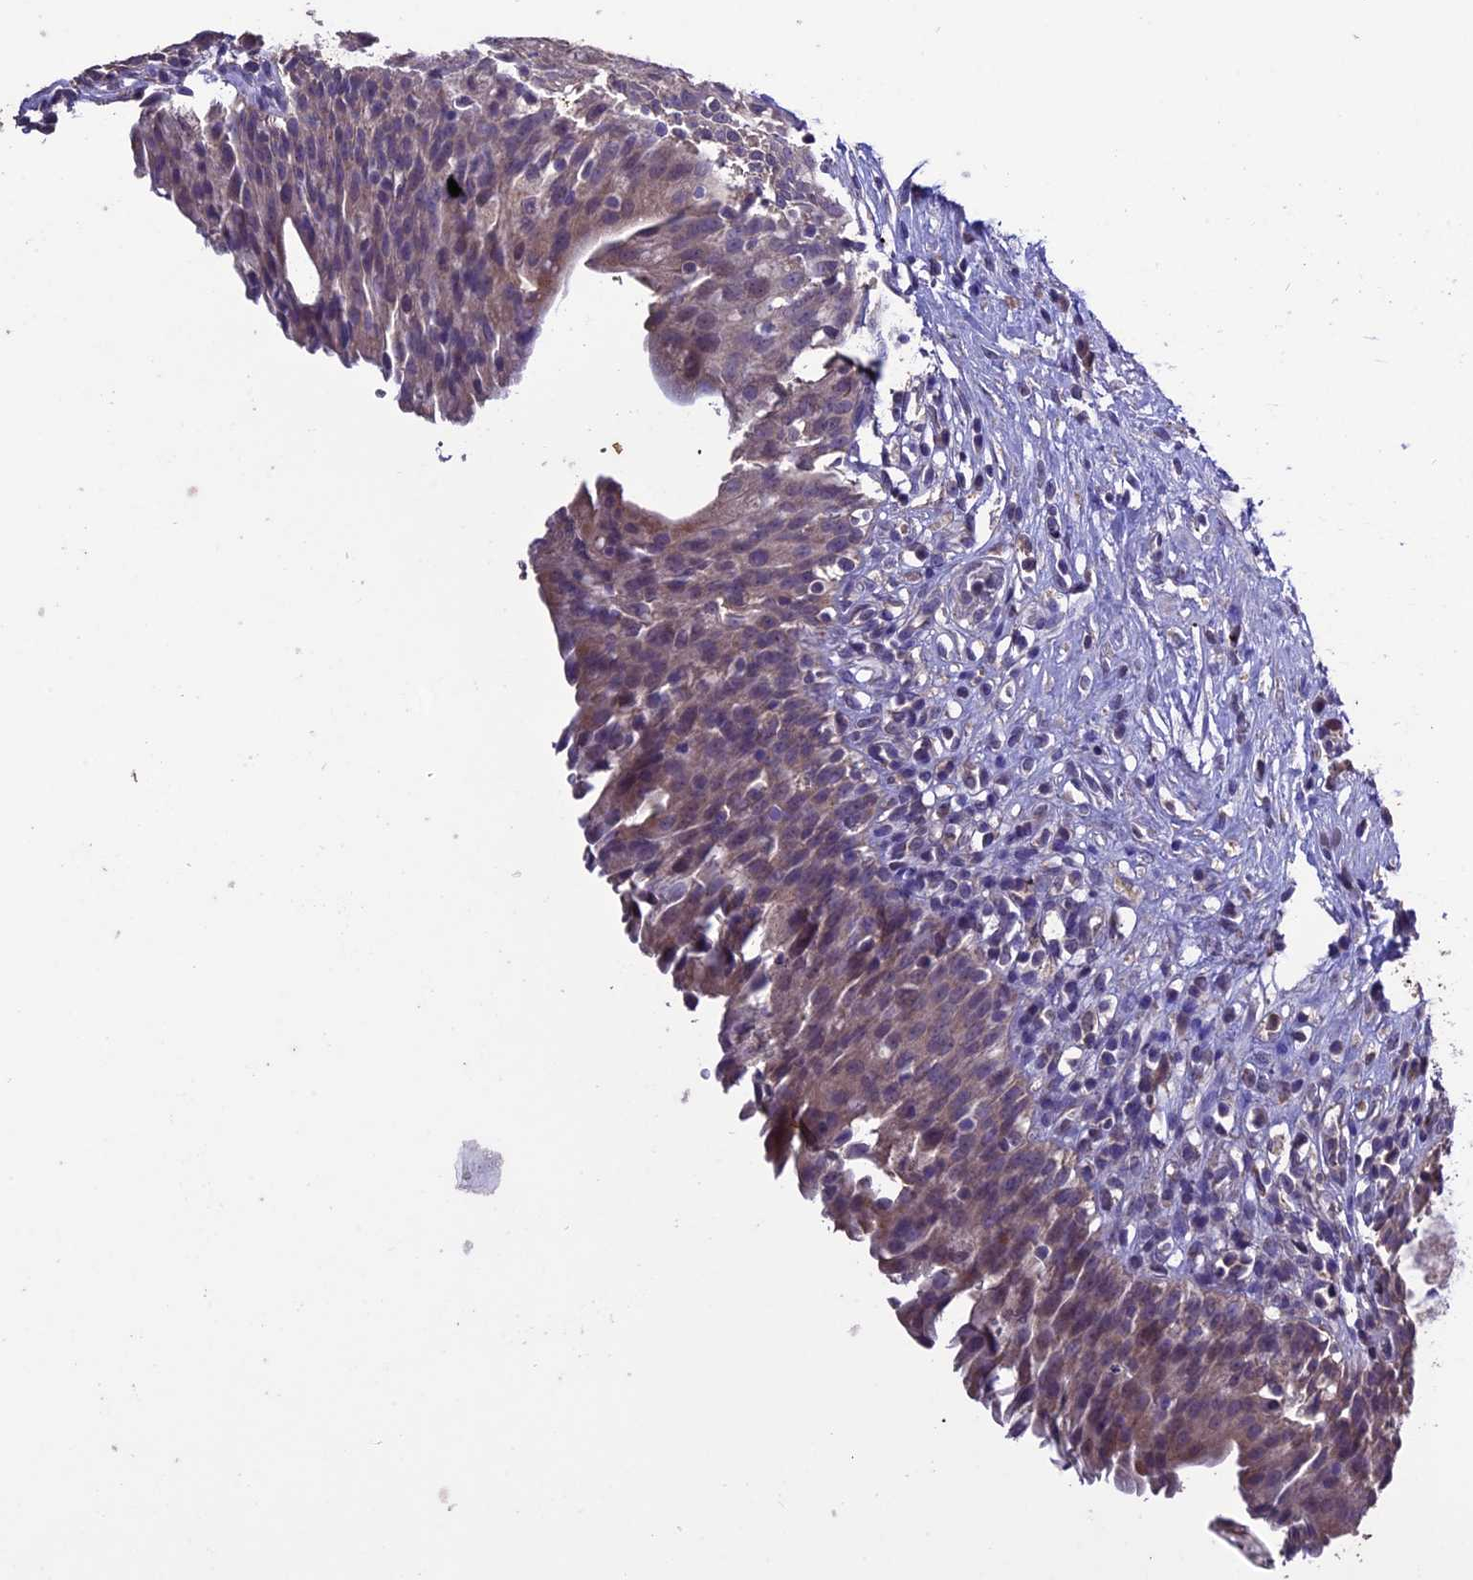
{"staining": {"intensity": "weak", "quantity": ">75%", "location": "cytoplasmic/membranous"}, "tissue": "urinary bladder", "cell_type": "Urothelial cells", "image_type": "normal", "snomed": [{"axis": "morphology", "description": "Normal tissue, NOS"}, {"axis": "morphology", "description": "Inflammation, NOS"}, {"axis": "topography", "description": "Urinary bladder"}], "caption": "Brown immunohistochemical staining in unremarkable human urinary bladder displays weak cytoplasmic/membranous staining in approximately >75% of urothelial cells.", "gene": "DIS3L", "patient": {"sex": "male", "age": 63}}